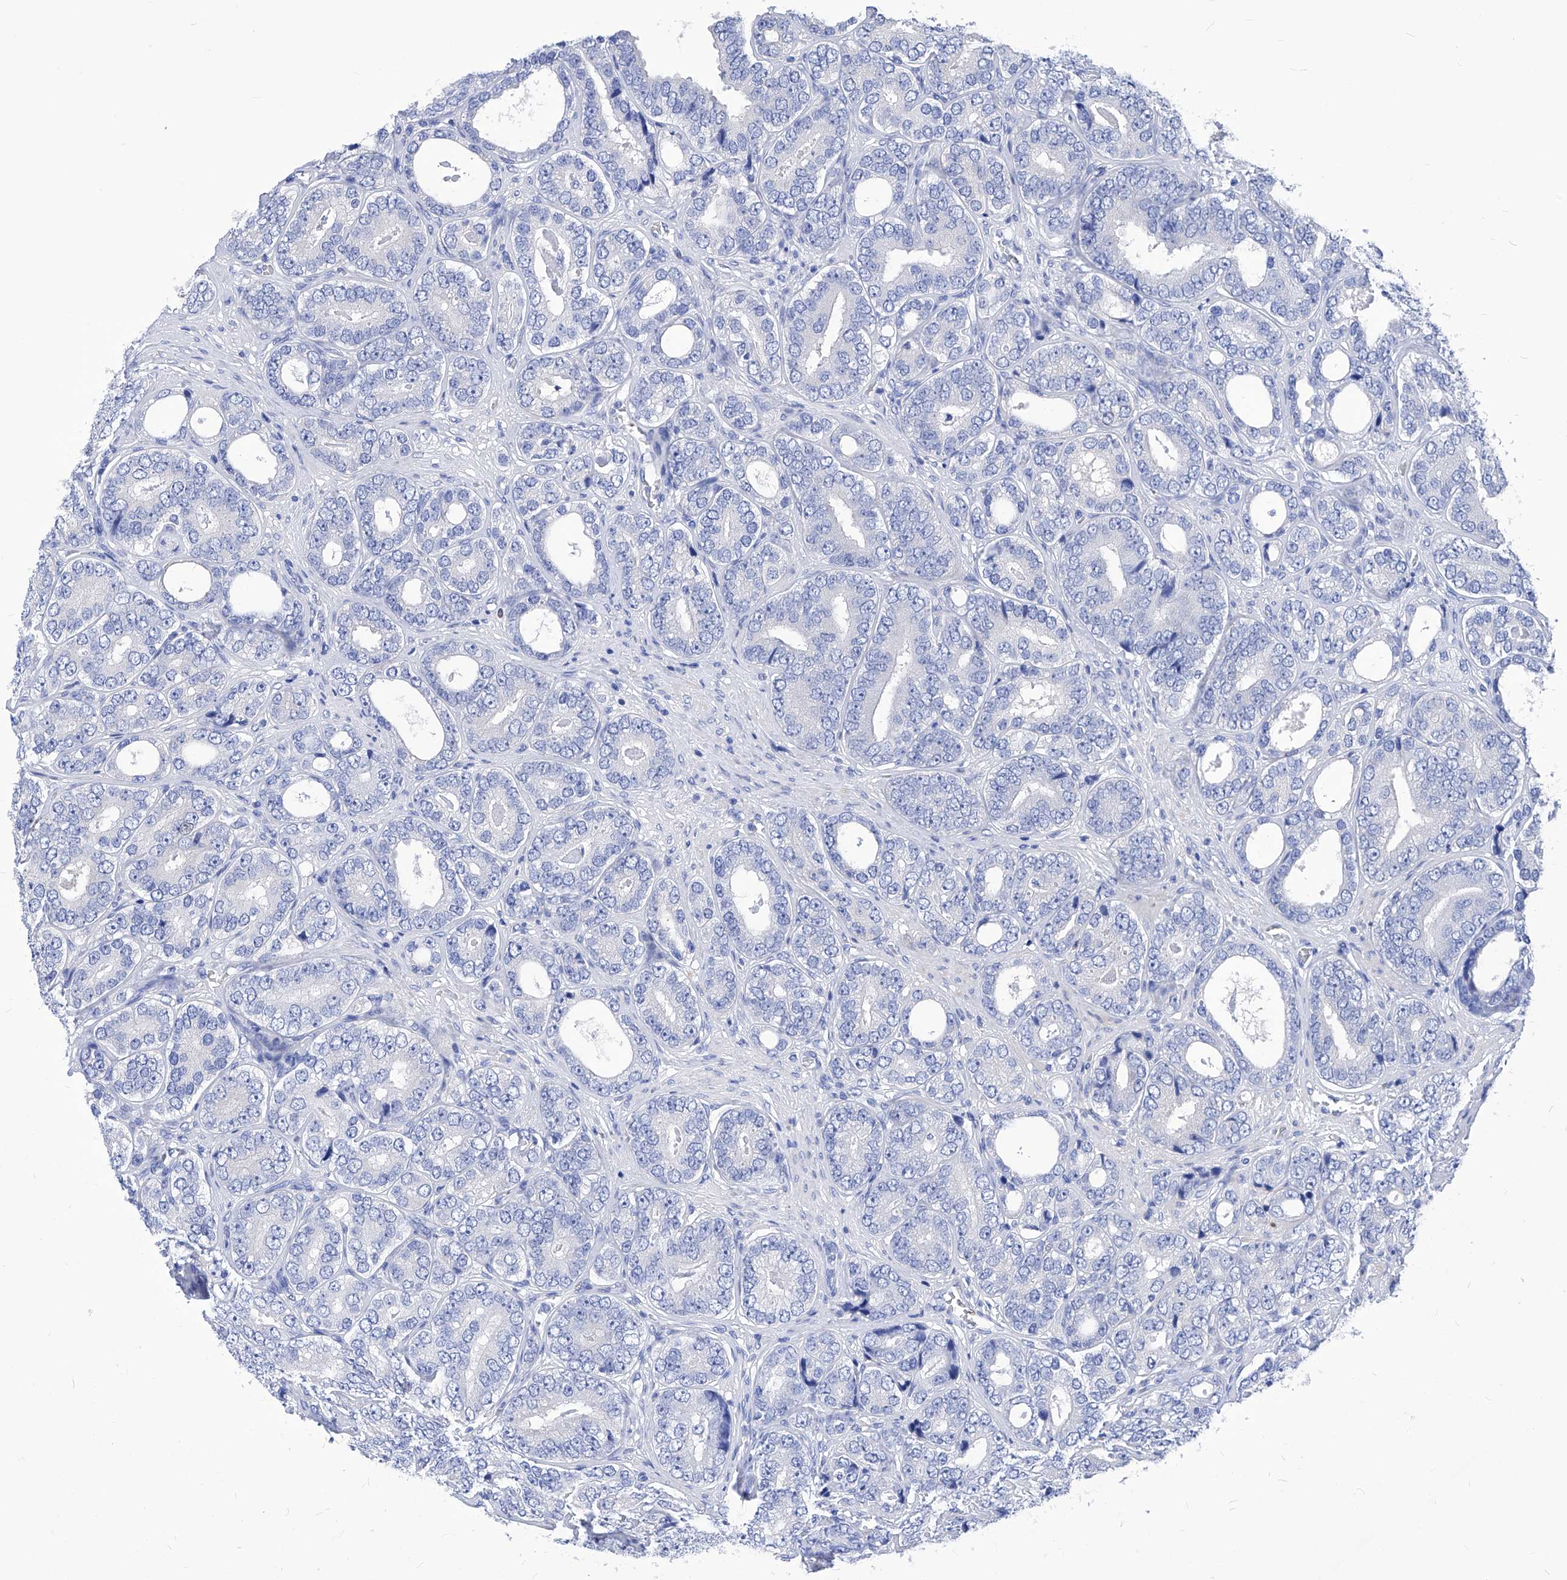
{"staining": {"intensity": "negative", "quantity": "none", "location": "none"}, "tissue": "prostate cancer", "cell_type": "Tumor cells", "image_type": "cancer", "snomed": [{"axis": "morphology", "description": "Adenocarcinoma, High grade"}, {"axis": "topography", "description": "Prostate"}], "caption": "Histopathology image shows no significant protein positivity in tumor cells of prostate cancer.", "gene": "XPNPEP1", "patient": {"sex": "male", "age": 56}}